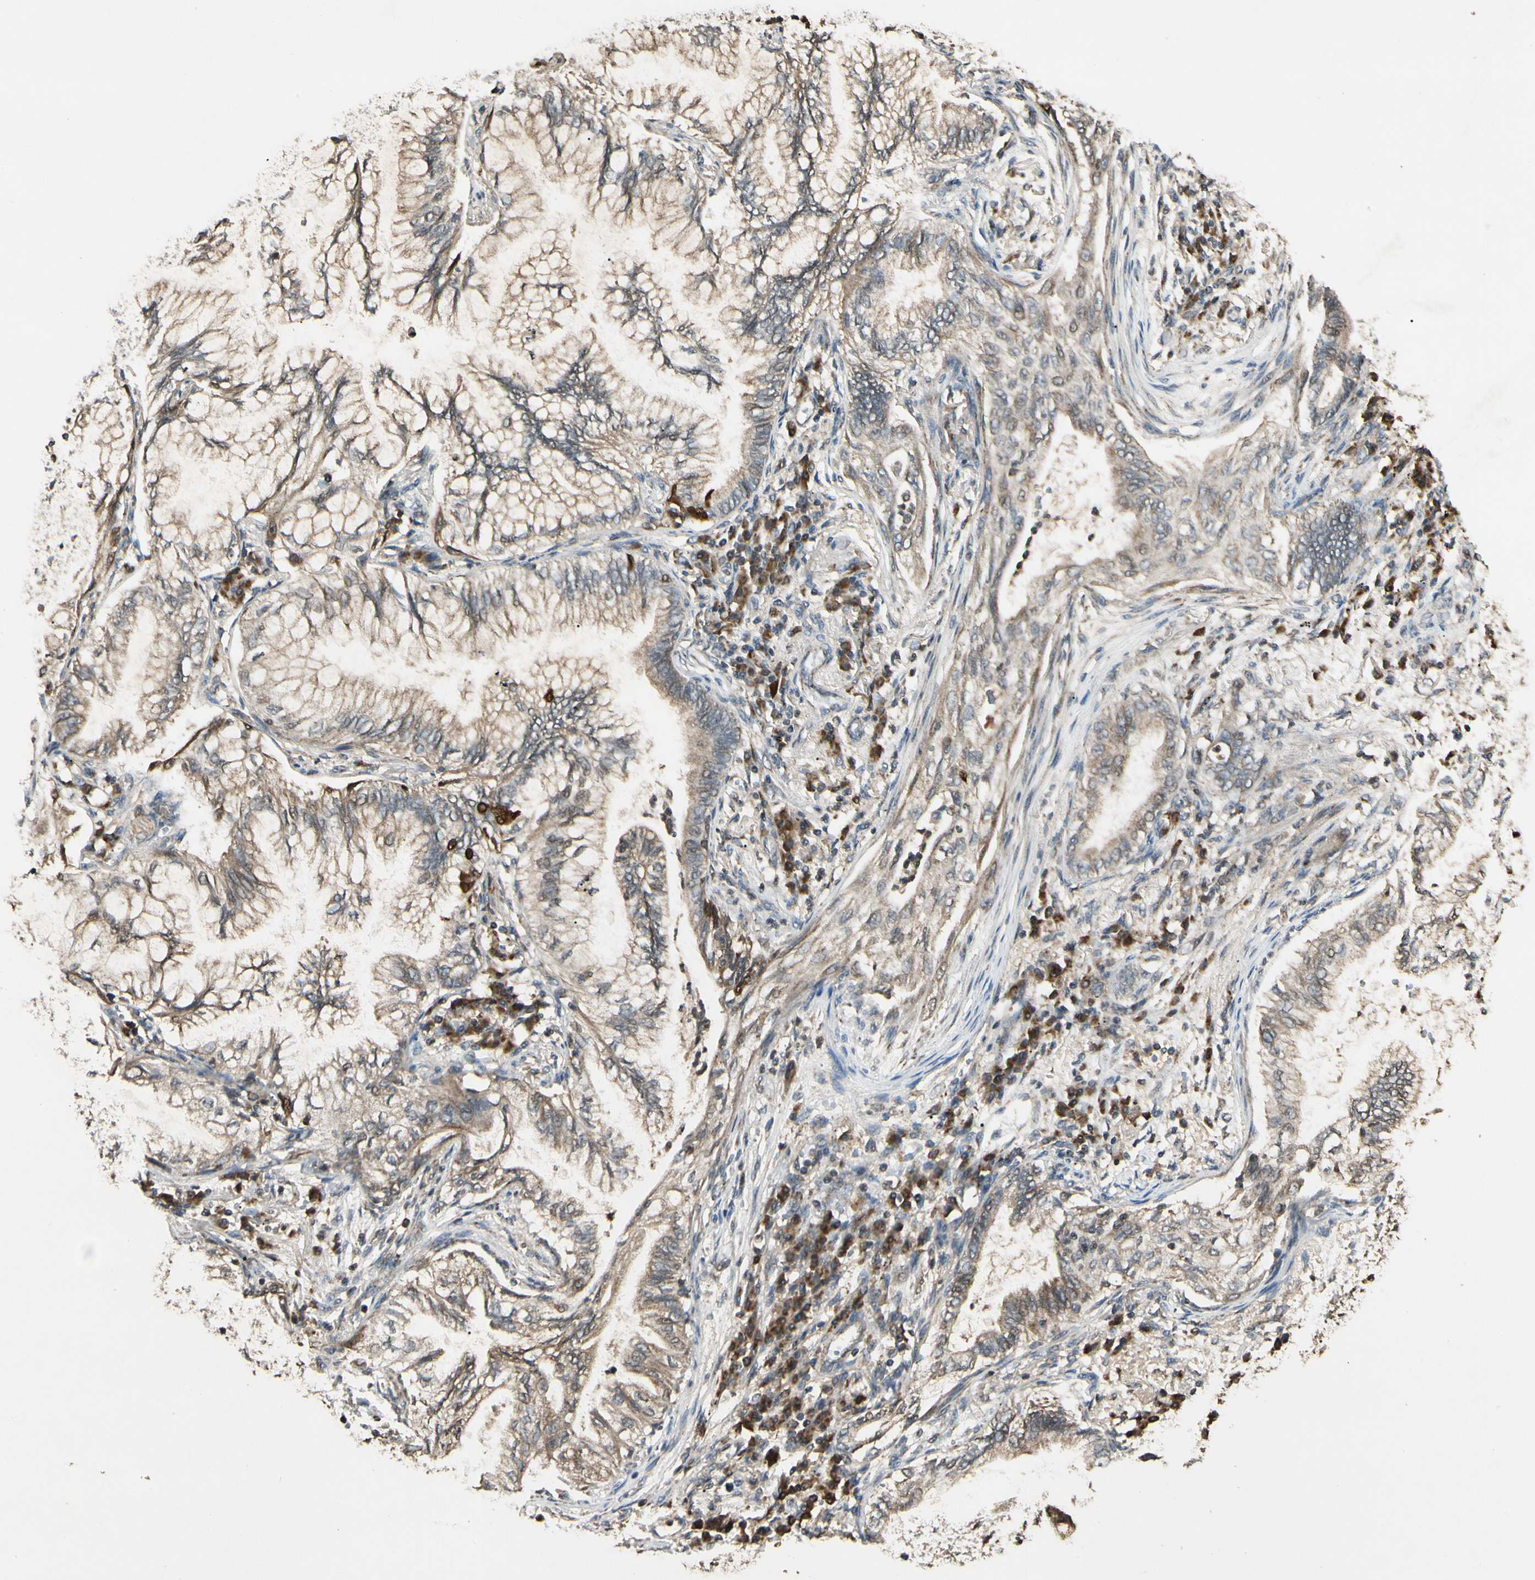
{"staining": {"intensity": "weak", "quantity": ">75%", "location": "cytoplasmic/membranous"}, "tissue": "lung cancer", "cell_type": "Tumor cells", "image_type": "cancer", "snomed": [{"axis": "morphology", "description": "Normal tissue, NOS"}, {"axis": "morphology", "description": "Adenocarcinoma, NOS"}, {"axis": "topography", "description": "Bronchus"}, {"axis": "topography", "description": "Lung"}], "caption": "Weak cytoplasmic/membranous protein expression is present in approximately >75% of tumor cells in lung cancer. The protein is stained brown, and the nuclei are stained in blue (DAB IHC with brightfield microscopy, high magnification).", "gene": "PRDX5", "patient": {"sex": "female", "age": 70}}